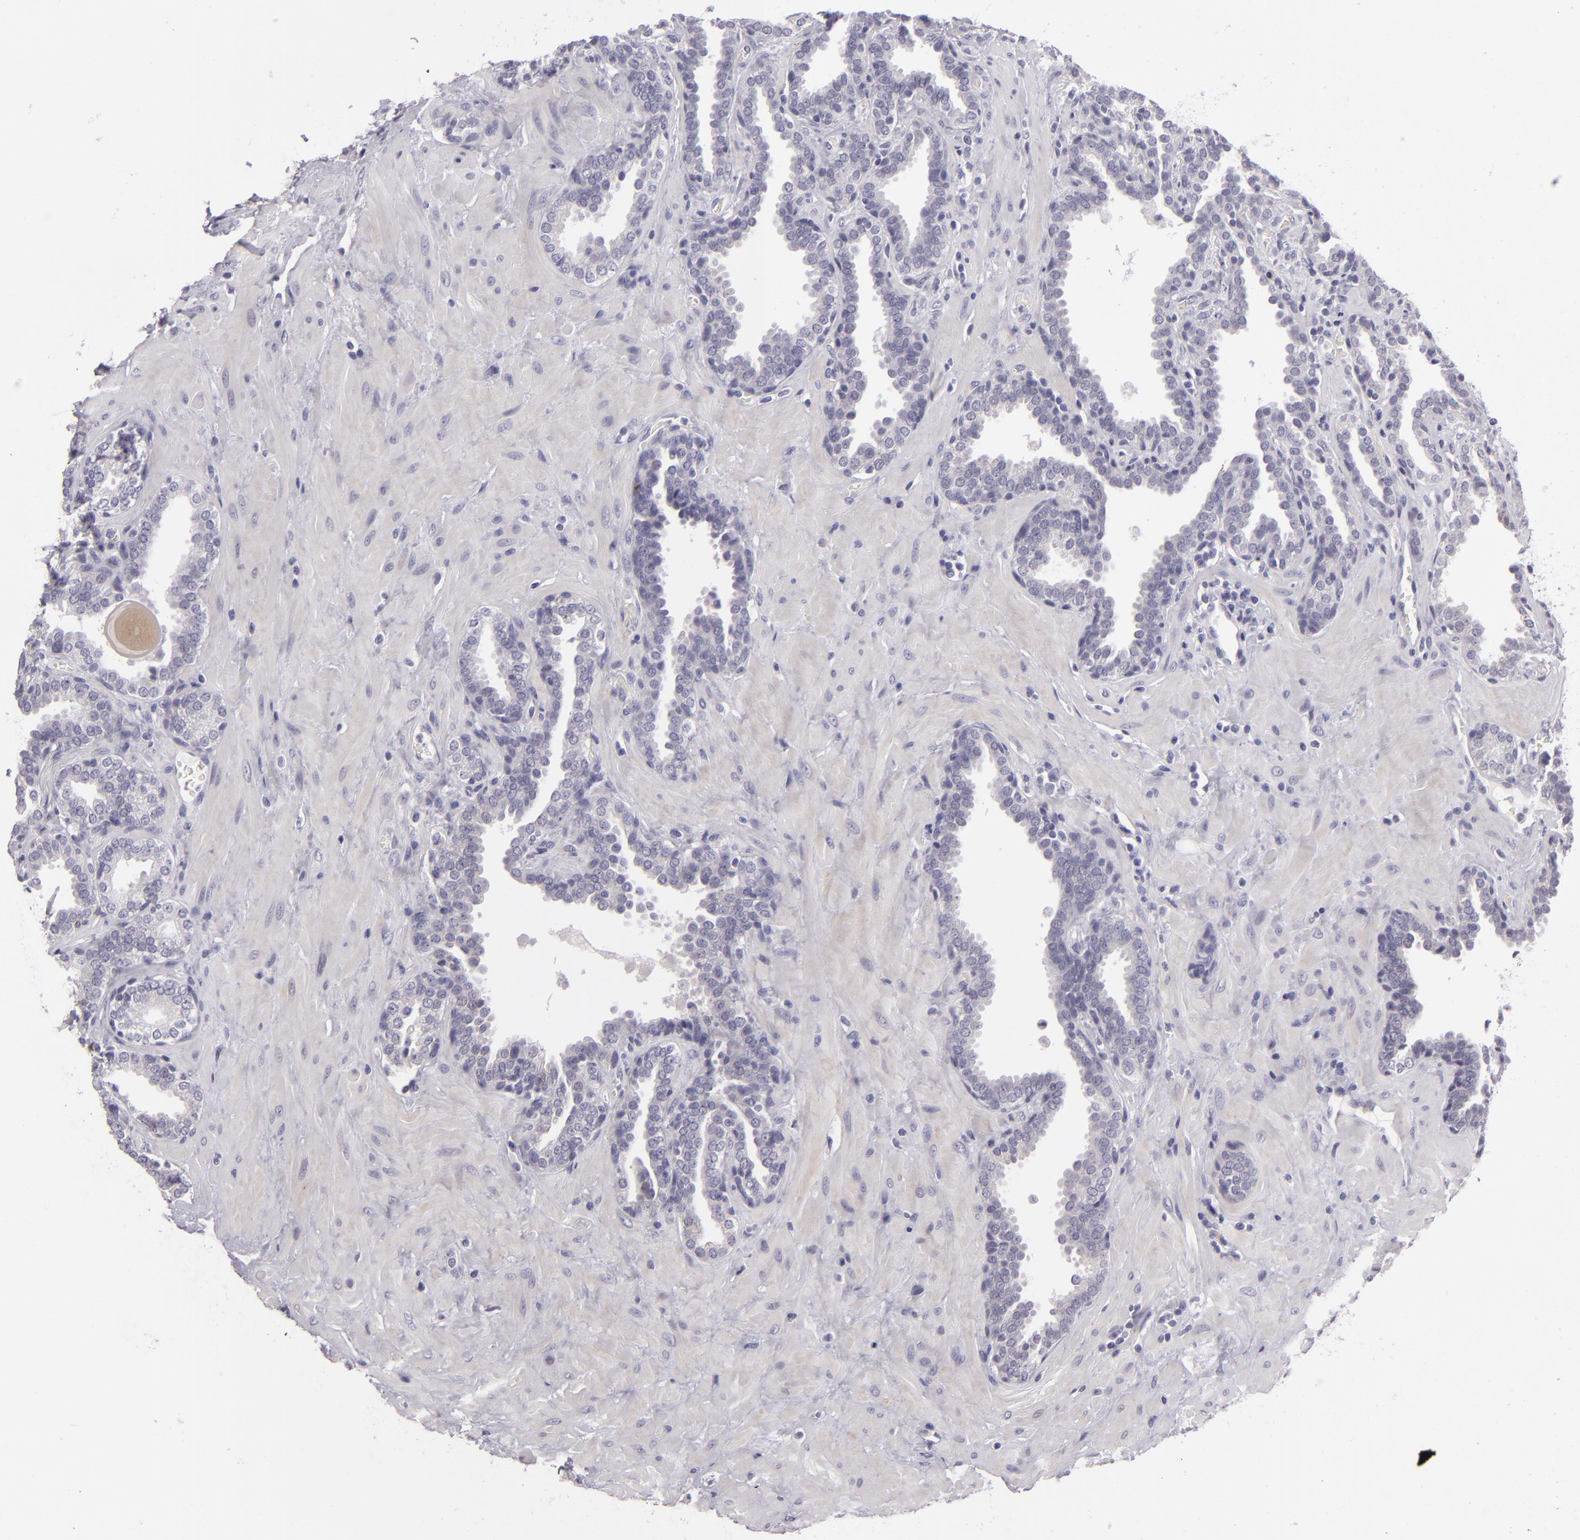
{"staining": {"intensity": "negative", "quantity": "none", "location": "none"}, "tissue": "prostate", "cell_type": "Glandular cells", "image_type": "normal", "snomed": [{"axis": "morphology", "description": "Normal tissue, NOS"}, {"axis": "topography", "description": "Prostate"}], "caption": "Human prostate stained for a protein using immunohistochemistry displays no staining in glandular cells.", "gene": "EGFL6", "patient": {"sex": "male", "age": 51}}